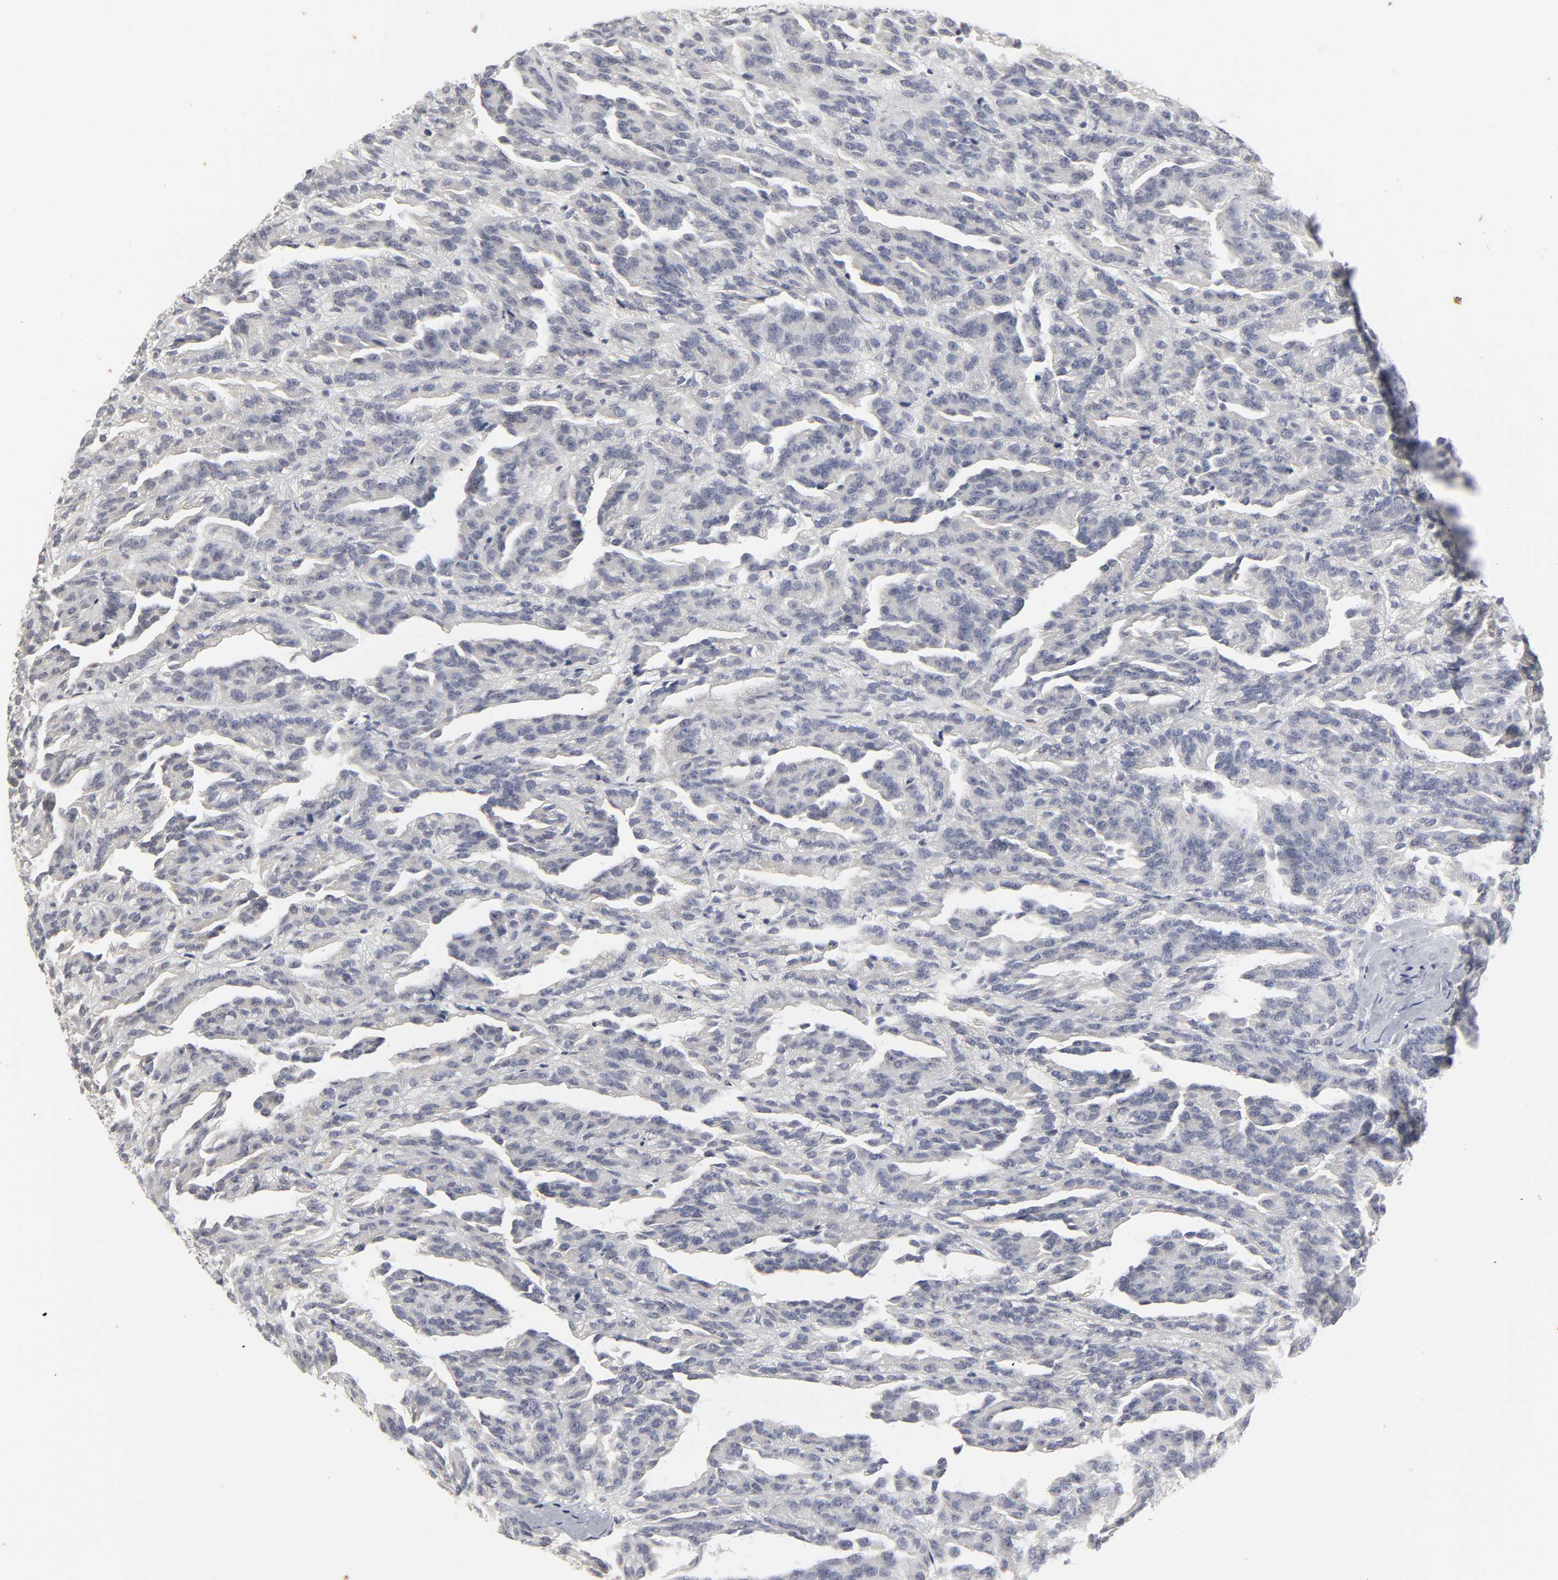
{"staining": {"intensity": "negative", "quantity": "none", "location": "none"}, "tissue": "renal cancer", "cell_type": "Tumor cells", "image_type": "cancer", "snomed": [{"axis": "morphology", "description": "Adenocarcinoma, NOS"}, {"axis": "topography", "description": "Kidney"}], "caption": "Immunohistochemistry micrograph of neoplastic tissue: human adenocarcinoma (renal) stained with DAB demonstrates no significant protein staining in tumor cells.", "gene": "TCAP", "patient": {"sex": "male", "age": 46}}